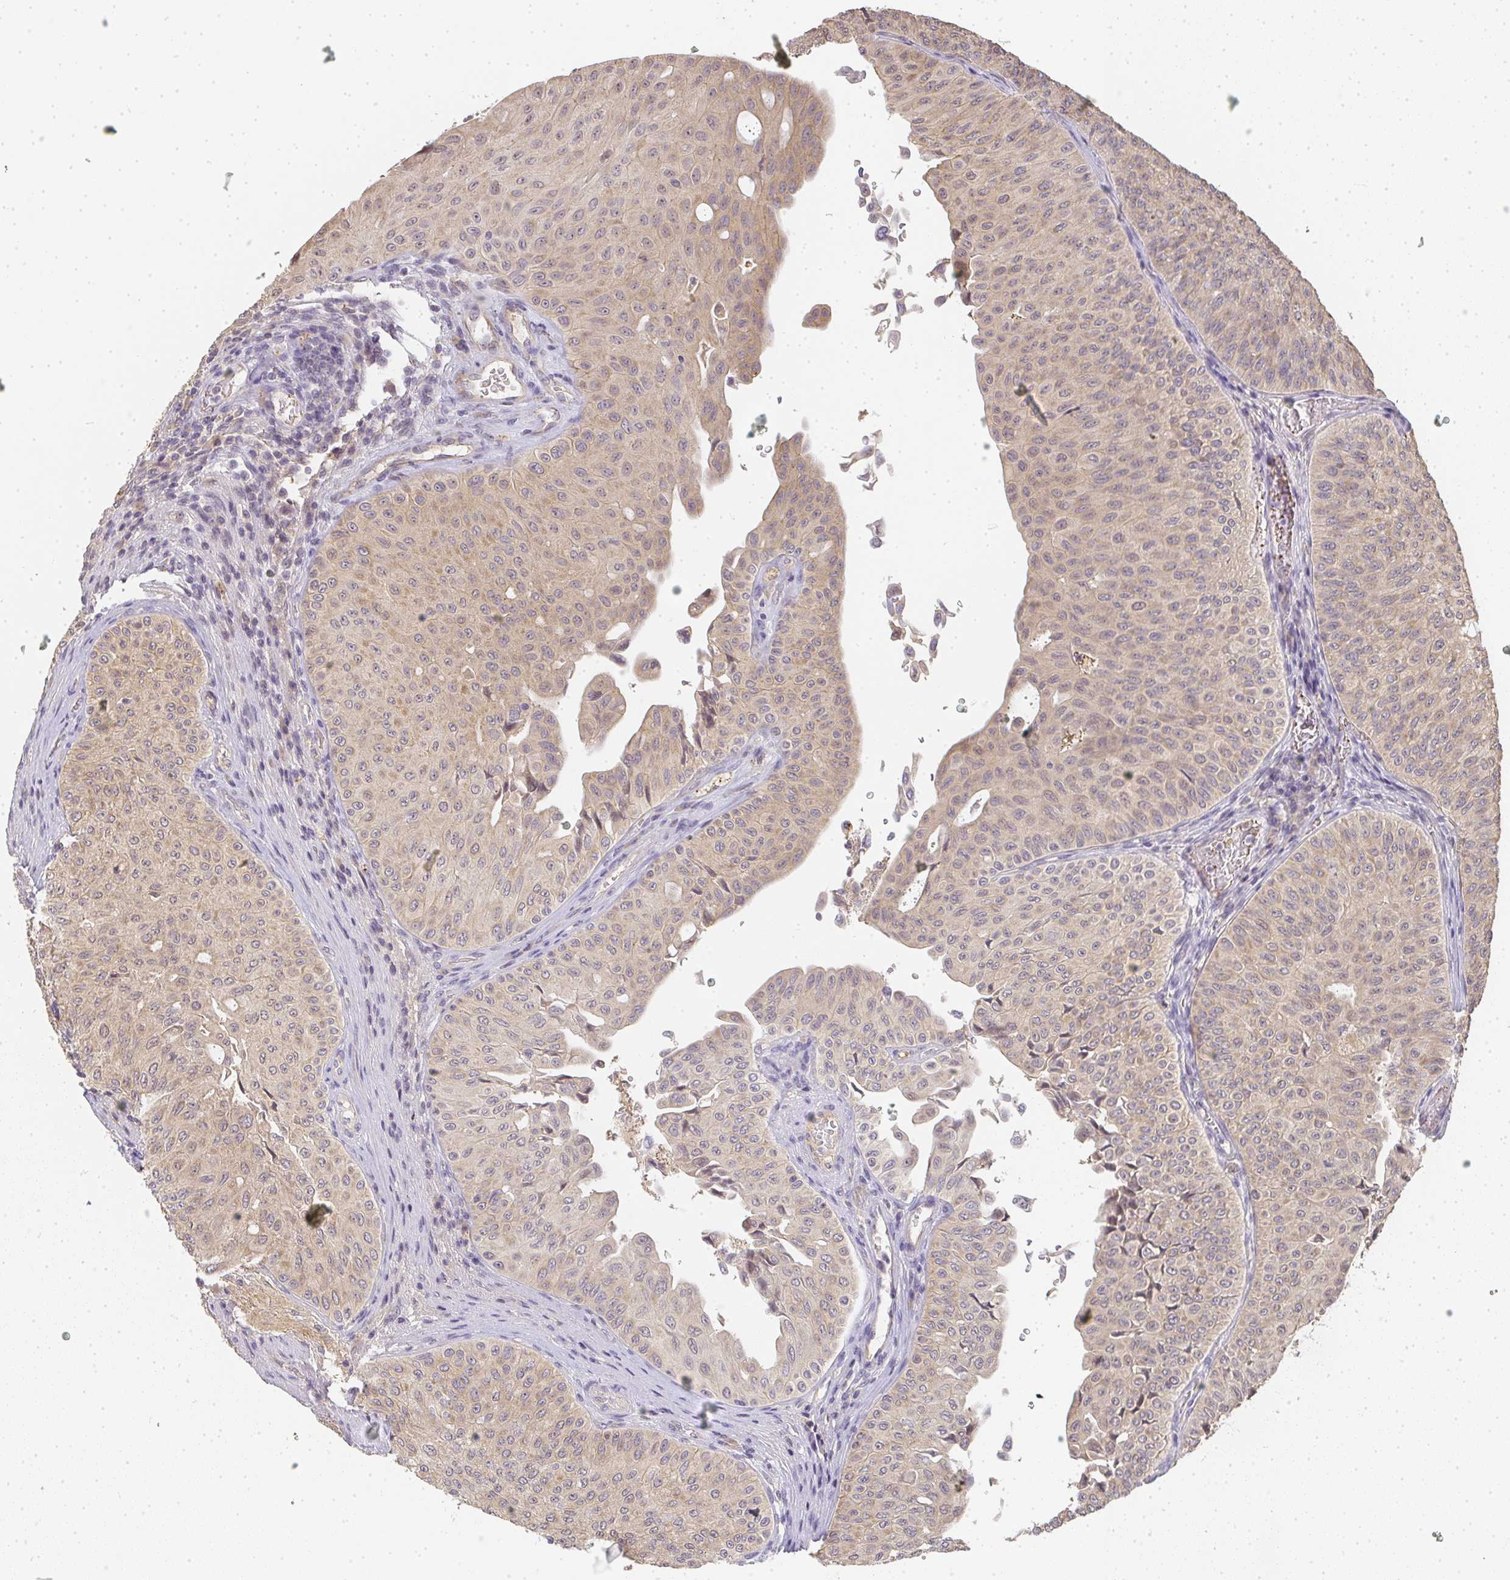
{"staining": {"intensity": "weak", "quantity": "25%-75%", "location": "cytoplasmic/membranous"}, "tissue": "urothelial cancer", "cell_type": "Tumor cells", "image_type": "cancer", "snomed": [{"axis": "morphology", "description": "Urothelial carcinoma, NOS"}, {"axis": "topography", "description": "Urinary bladder"}], "caption": "Transitional cell carcinoma stained with IHC exhibits weak cytoplasmic/membranous staining in approximately 25%-75% of tumor cells.", "gene": "SLC35B3", "patient": {"sex": "male", "age": 59}}